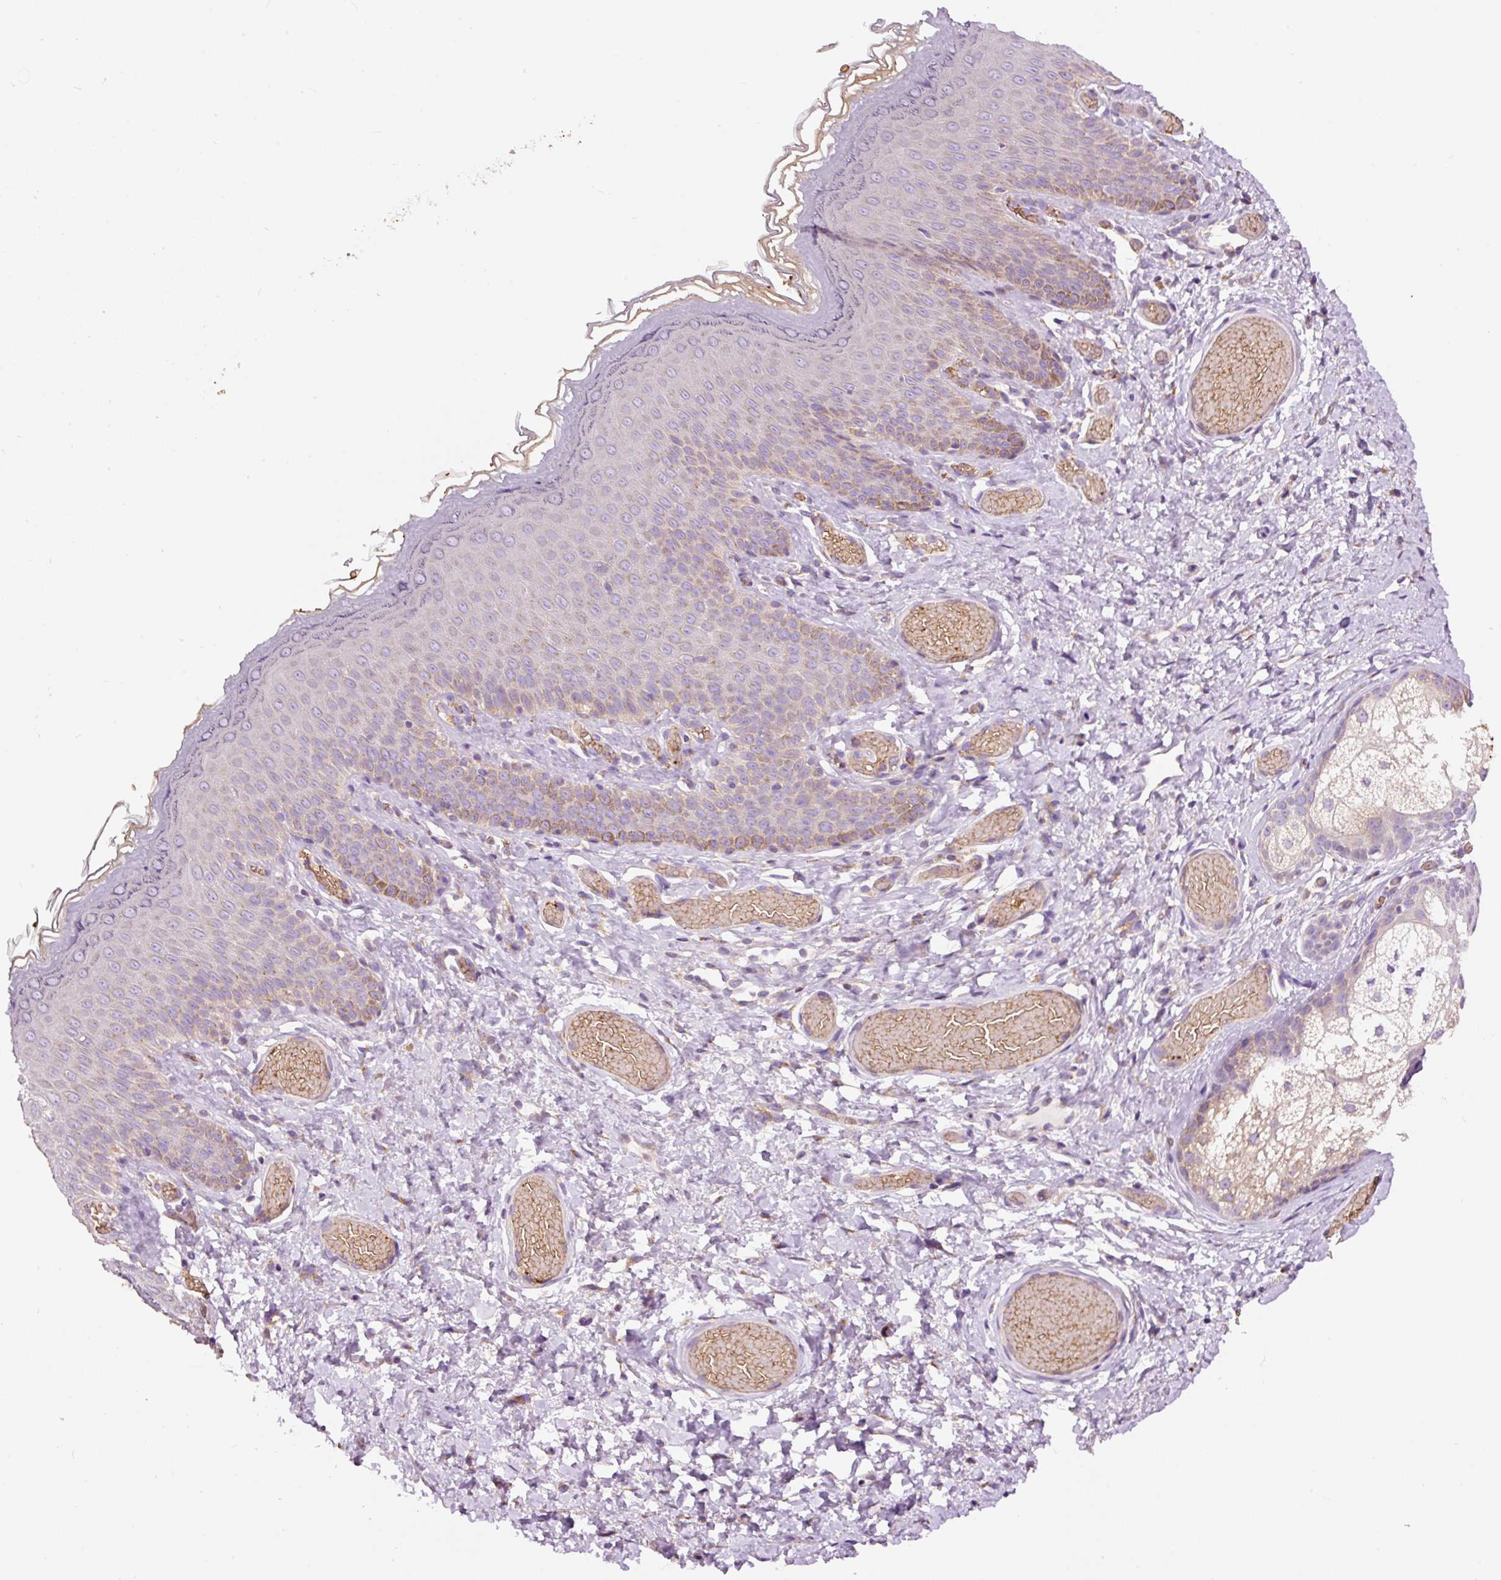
{"staining": {"intensity": "moderate", "quantity": "25%-75%", "location": "cytoplasmic/membranous"}, "tissue": "skin", "cell_type": "Epidermal cells", "image_type": "normal", "snomed": [{"axis": "morphology", "description": "Normal tissue, NOS"}, {"axis": "topography", "description": "Anal"}], "caption": "The photomicrograph reveals a brown stain indicating the presence of a protein in the cytoplasmic/membranous of epidermal cells in skin. The staining is performed using DAB brown chromogen to label protein expression. The nuclei are counter-stained blue using hematoxylin.", "gene": "PRRC2A", "patient": {"sex": "female", "age": 40}}